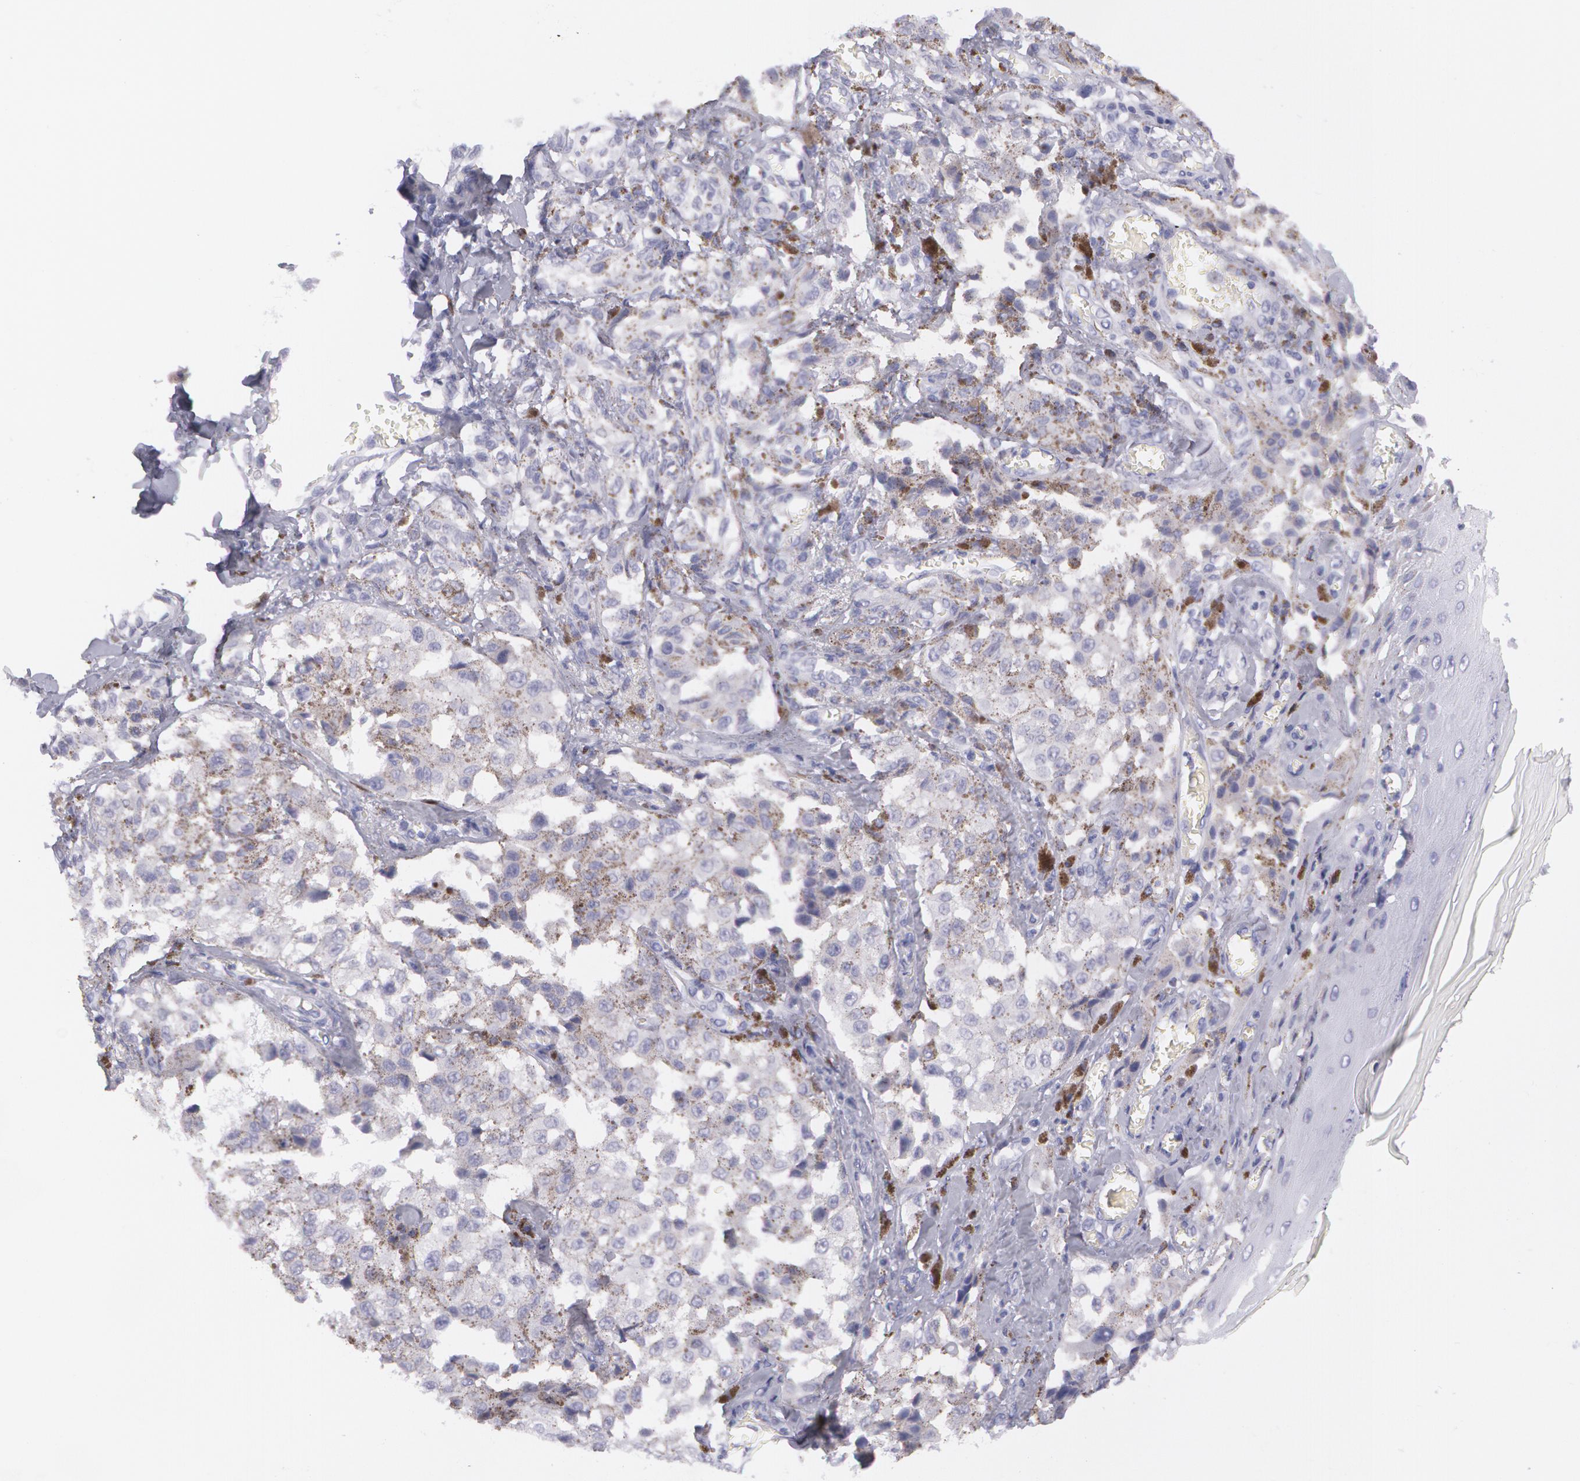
{"staining": {"intensity": "negative", "quantity": "none", "location": "none"}, "tissue": "melanoma", "cell_type": "Tumor cells", "image_type": "cancer", "snomed": [{"axis": "morphology", "description": "Malignant melanoma, NOS"}, {"axis": "topography", "description": "Skin"}], "caption": "Tumor cells are negative for brown protein staining in melanoma. (DAB IHC, high magnification).", "gene": "AMACR", "patient": {"sex": "female", "age": 82}}